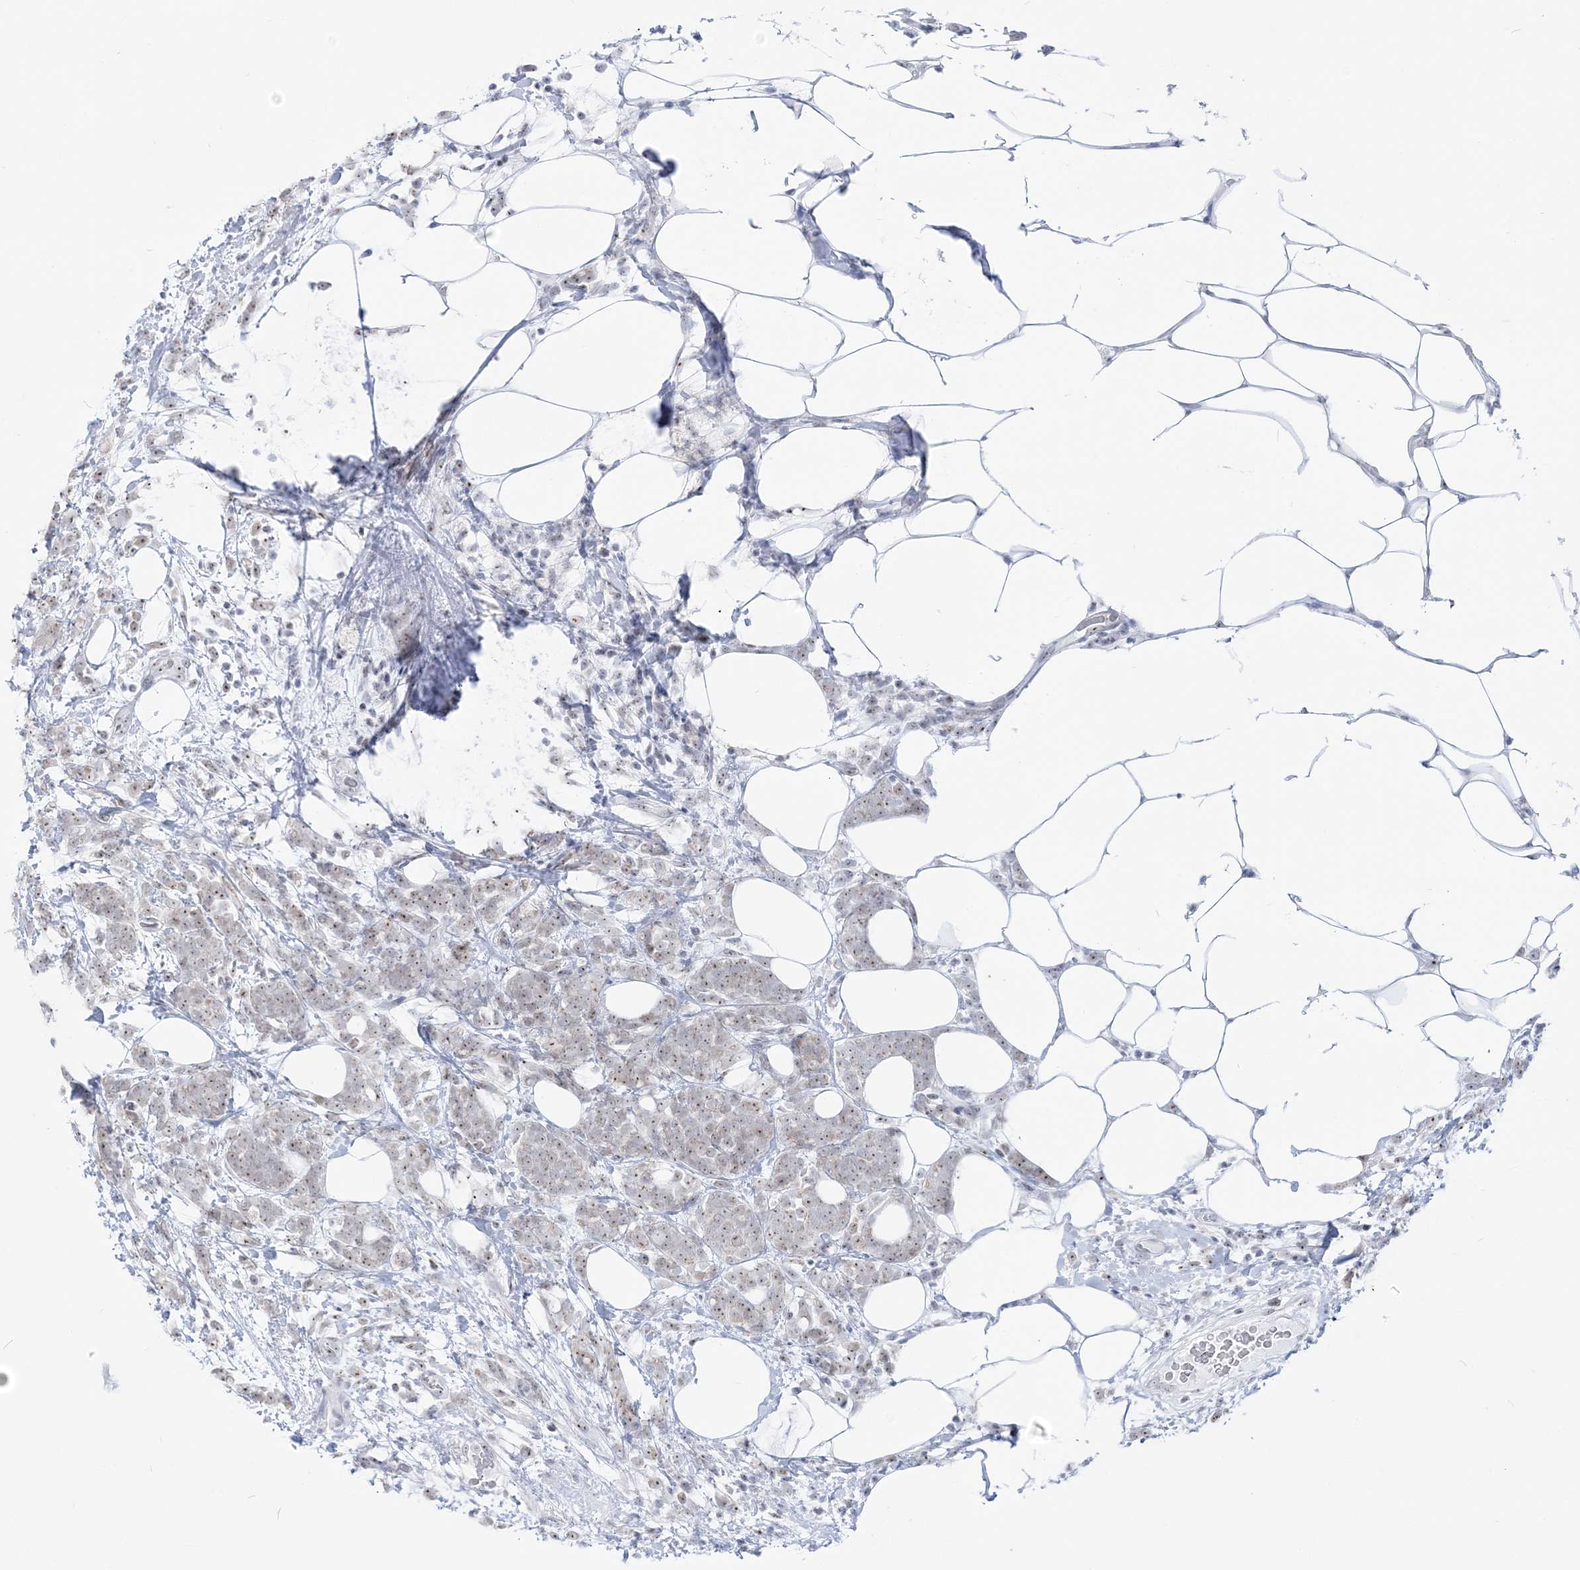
{"staining": {"intensity": "weak", "quantity": ">75%", "location": "nuclear"}, "tissue": "breast cancer", "cell_type": "Tumor cells", "image_type": "cancer", "snomed": [{"axis": "morphology", "description": "Lobular carcinoma"}, {"axis": "topography", "description": "Breast"}], "caption": "About >75% of tumor cells in human breast cancer show weak nuclear protein staining as visualized by brown immunohistochemical staining.", "gene": "DDX21", "patient": {"sex": "female", "age": 58}}